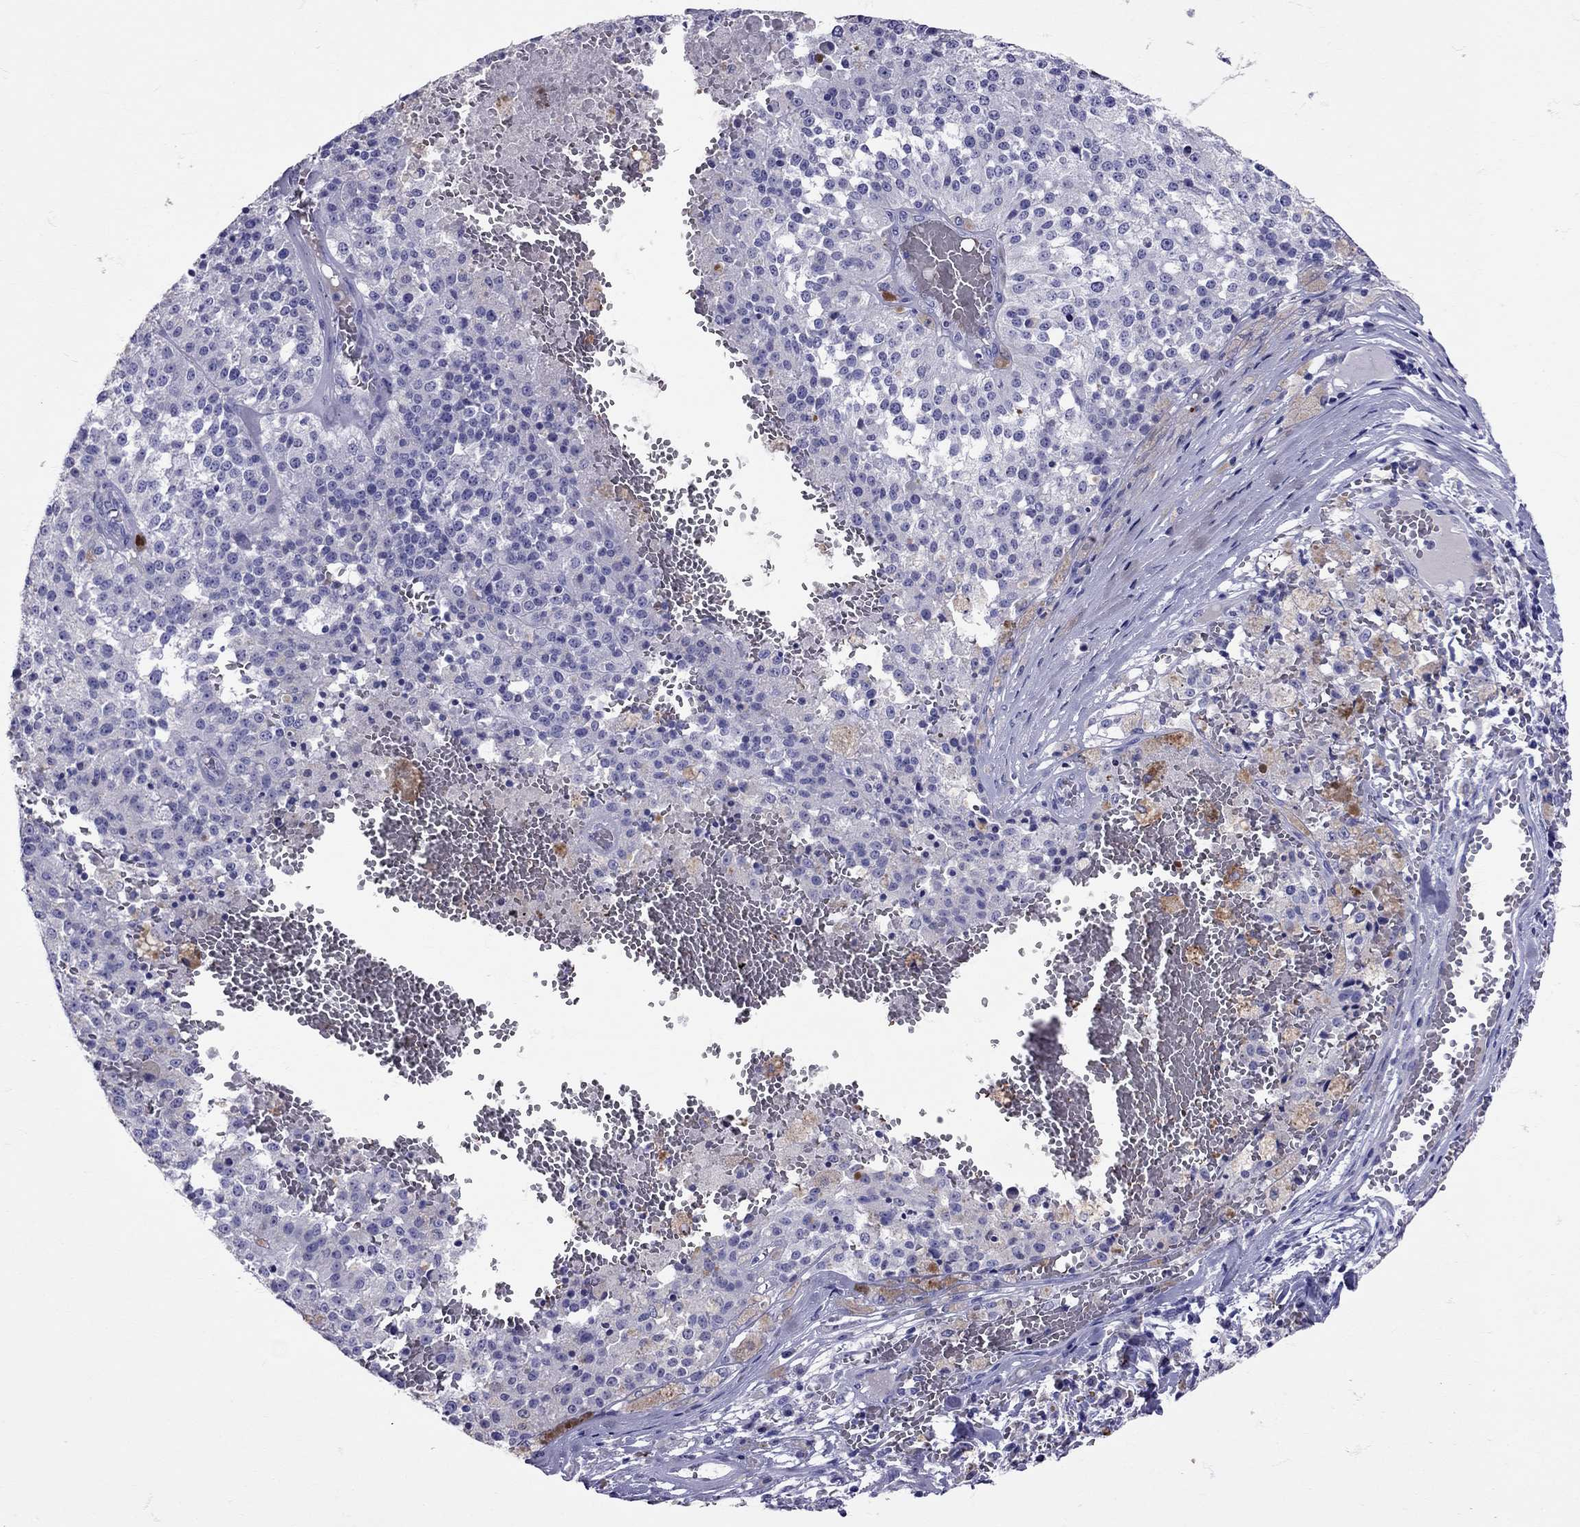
{"staining": {"intensity": "negative", "quantity": "none", "location": "none"}, "tissue": "melanoma", "cell_type": "Tumor cells", "image_type": "cancer", "snomed": [{"axis": "morphology", "description": "Malignant melanoma, Metastatic site"}, {"axis": "topography", "description": "Lymph node"}], "caption": "A high-resolution micrograph shows IHC staining of malignant melanoma (metastatic site), which displays no significant positivity in tumor cells.", "gene": "TBR1", "patient": {"sex": "female", "age": 64}}